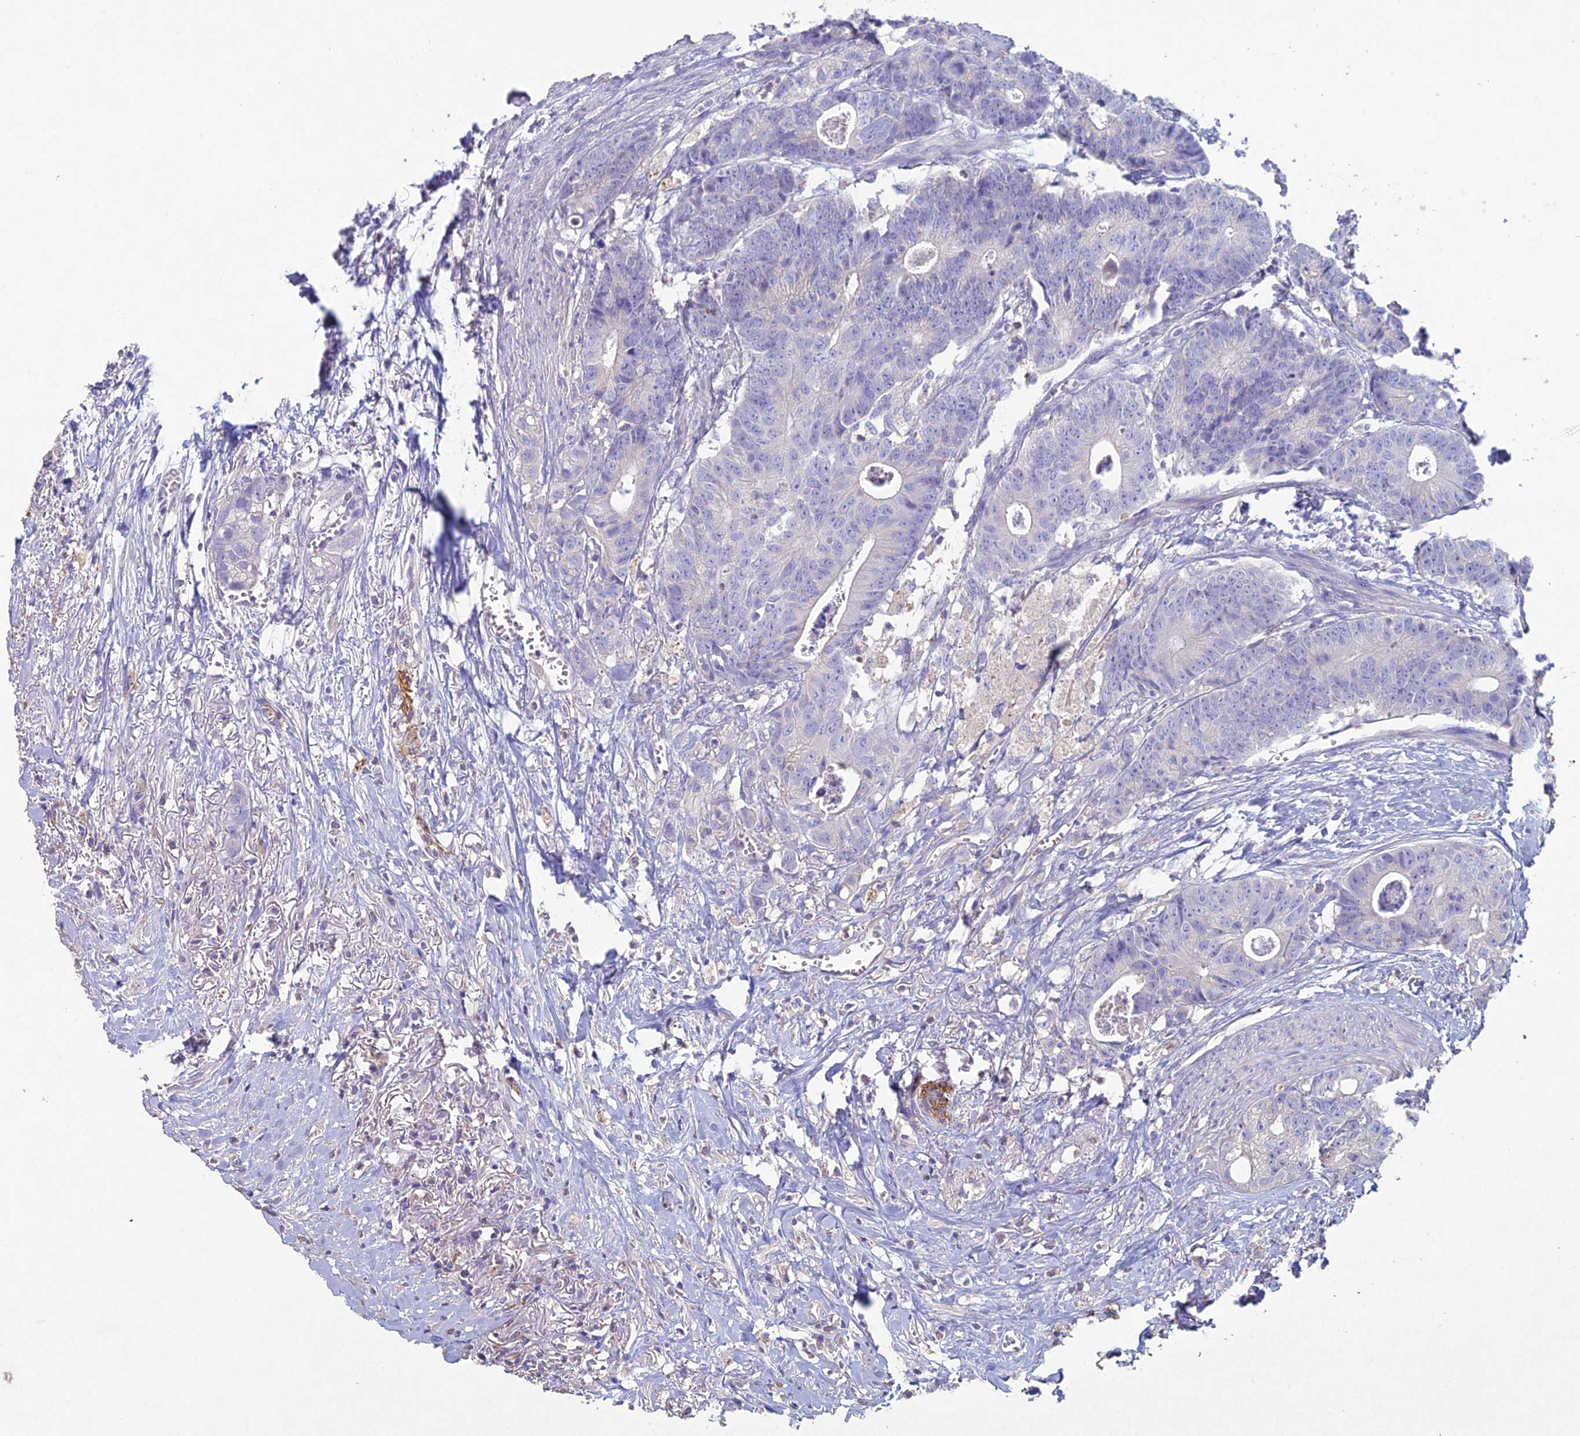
{"staining": {"intensity": "negative", "quantity": "none", "location": "none"}, "tissue": "colorectal cancer", "cell_type": "Tumor cells", "image_type": "cancer", "snomed": [{"axis": "morphology", "description": "Adenocarcinoma, NOS"}, {"axis": "topography", "description": "Colon"}], "caption": "The image exhibits no significant expression in tumor cells of colorectal adenocarcinoma.", "gene": "NCAM1", "patient": {"sex": "female", "age": 57}}